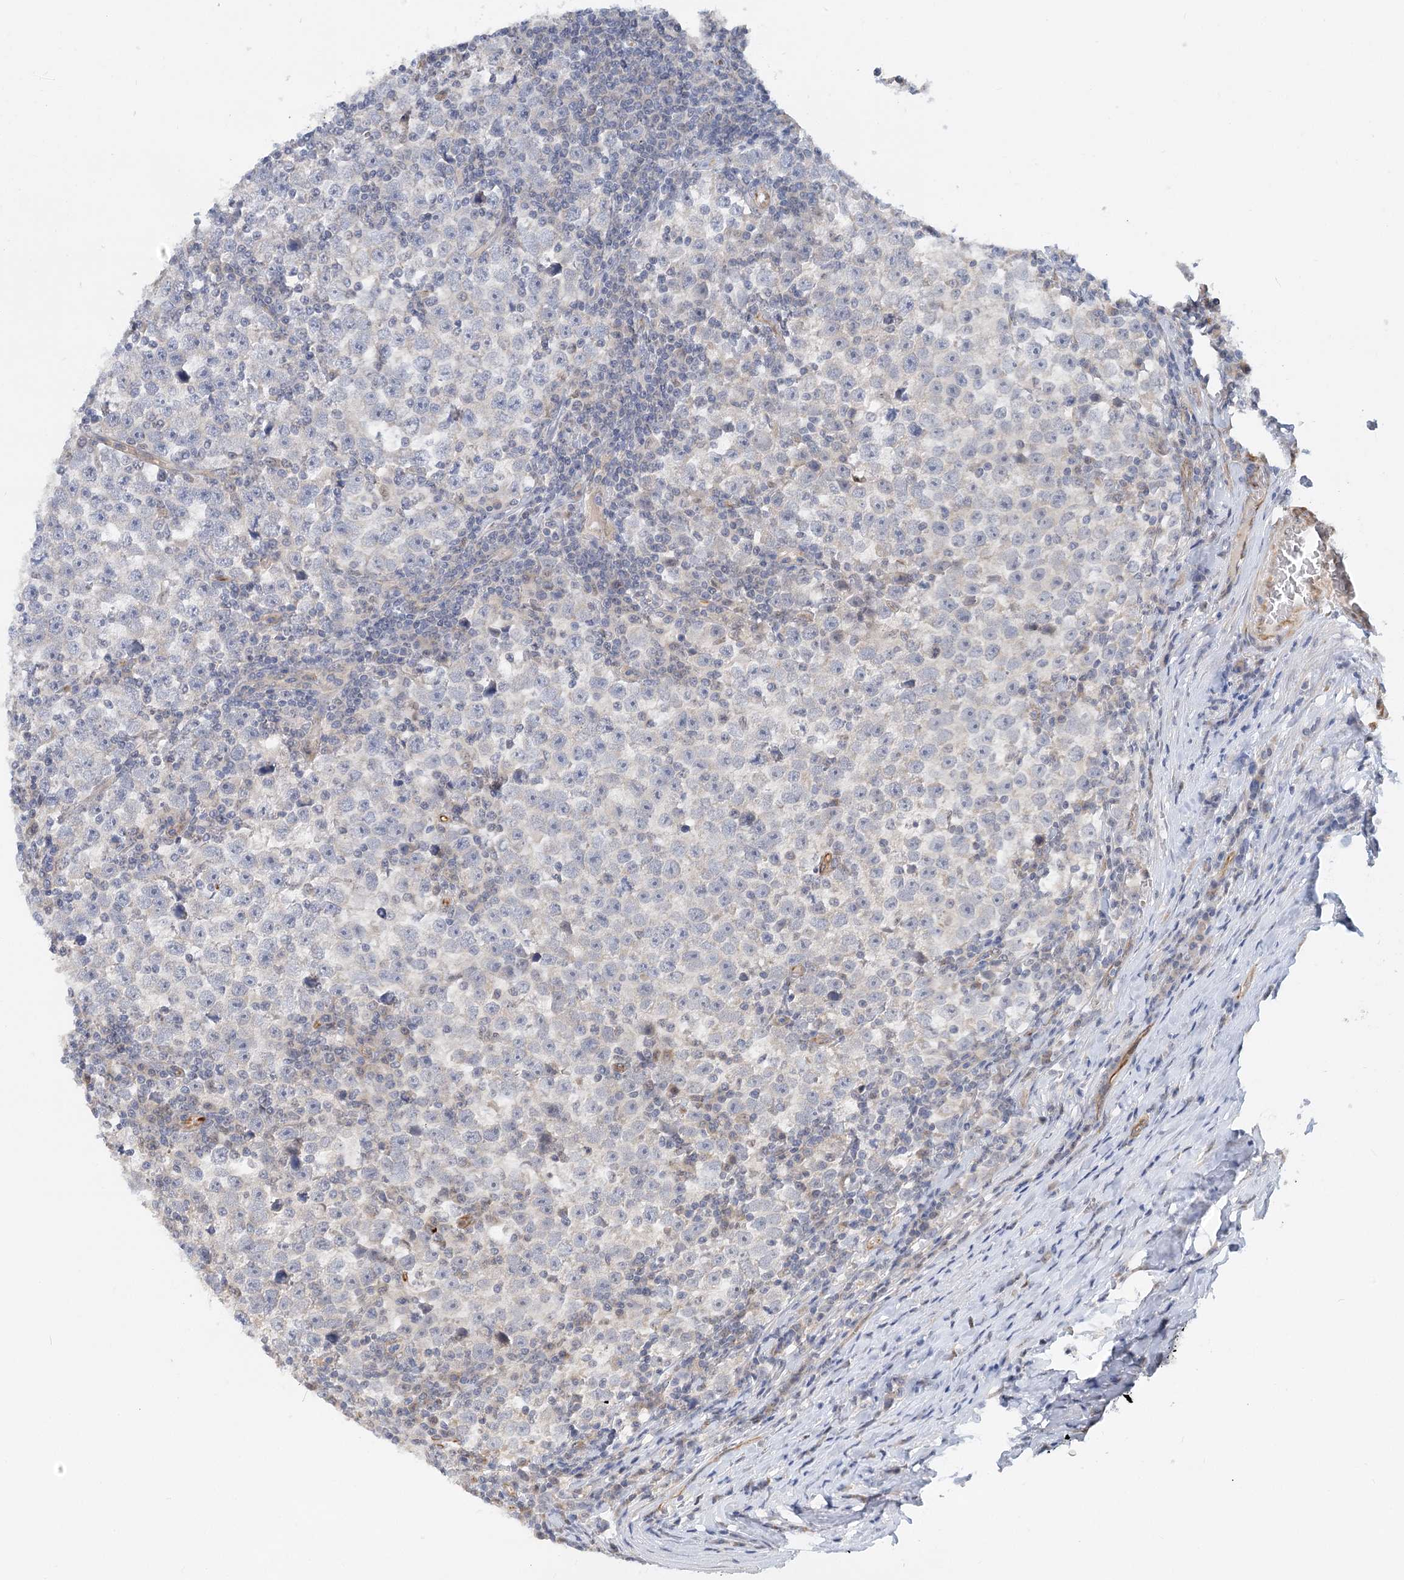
{"staining": {"intensity": "negative", "quantity": "none", "location": "none"}, "tissue": "testis cancer", "cell_type": "Tumor cells", "image_type": "cancer", "snomed": [{"axis": "morphology", "description": "Normal tissue, NOS"}, {"axis": "morphology", "description": "Seminoma, NOS"}, {"axis": "topography", "description": "Testis"}], "caption": "Micrograph shows no protein positivity in tumor cells of testis cancer tissue.", "gene": "NELL2", "patient": {"sex": "male", "age": 43}}